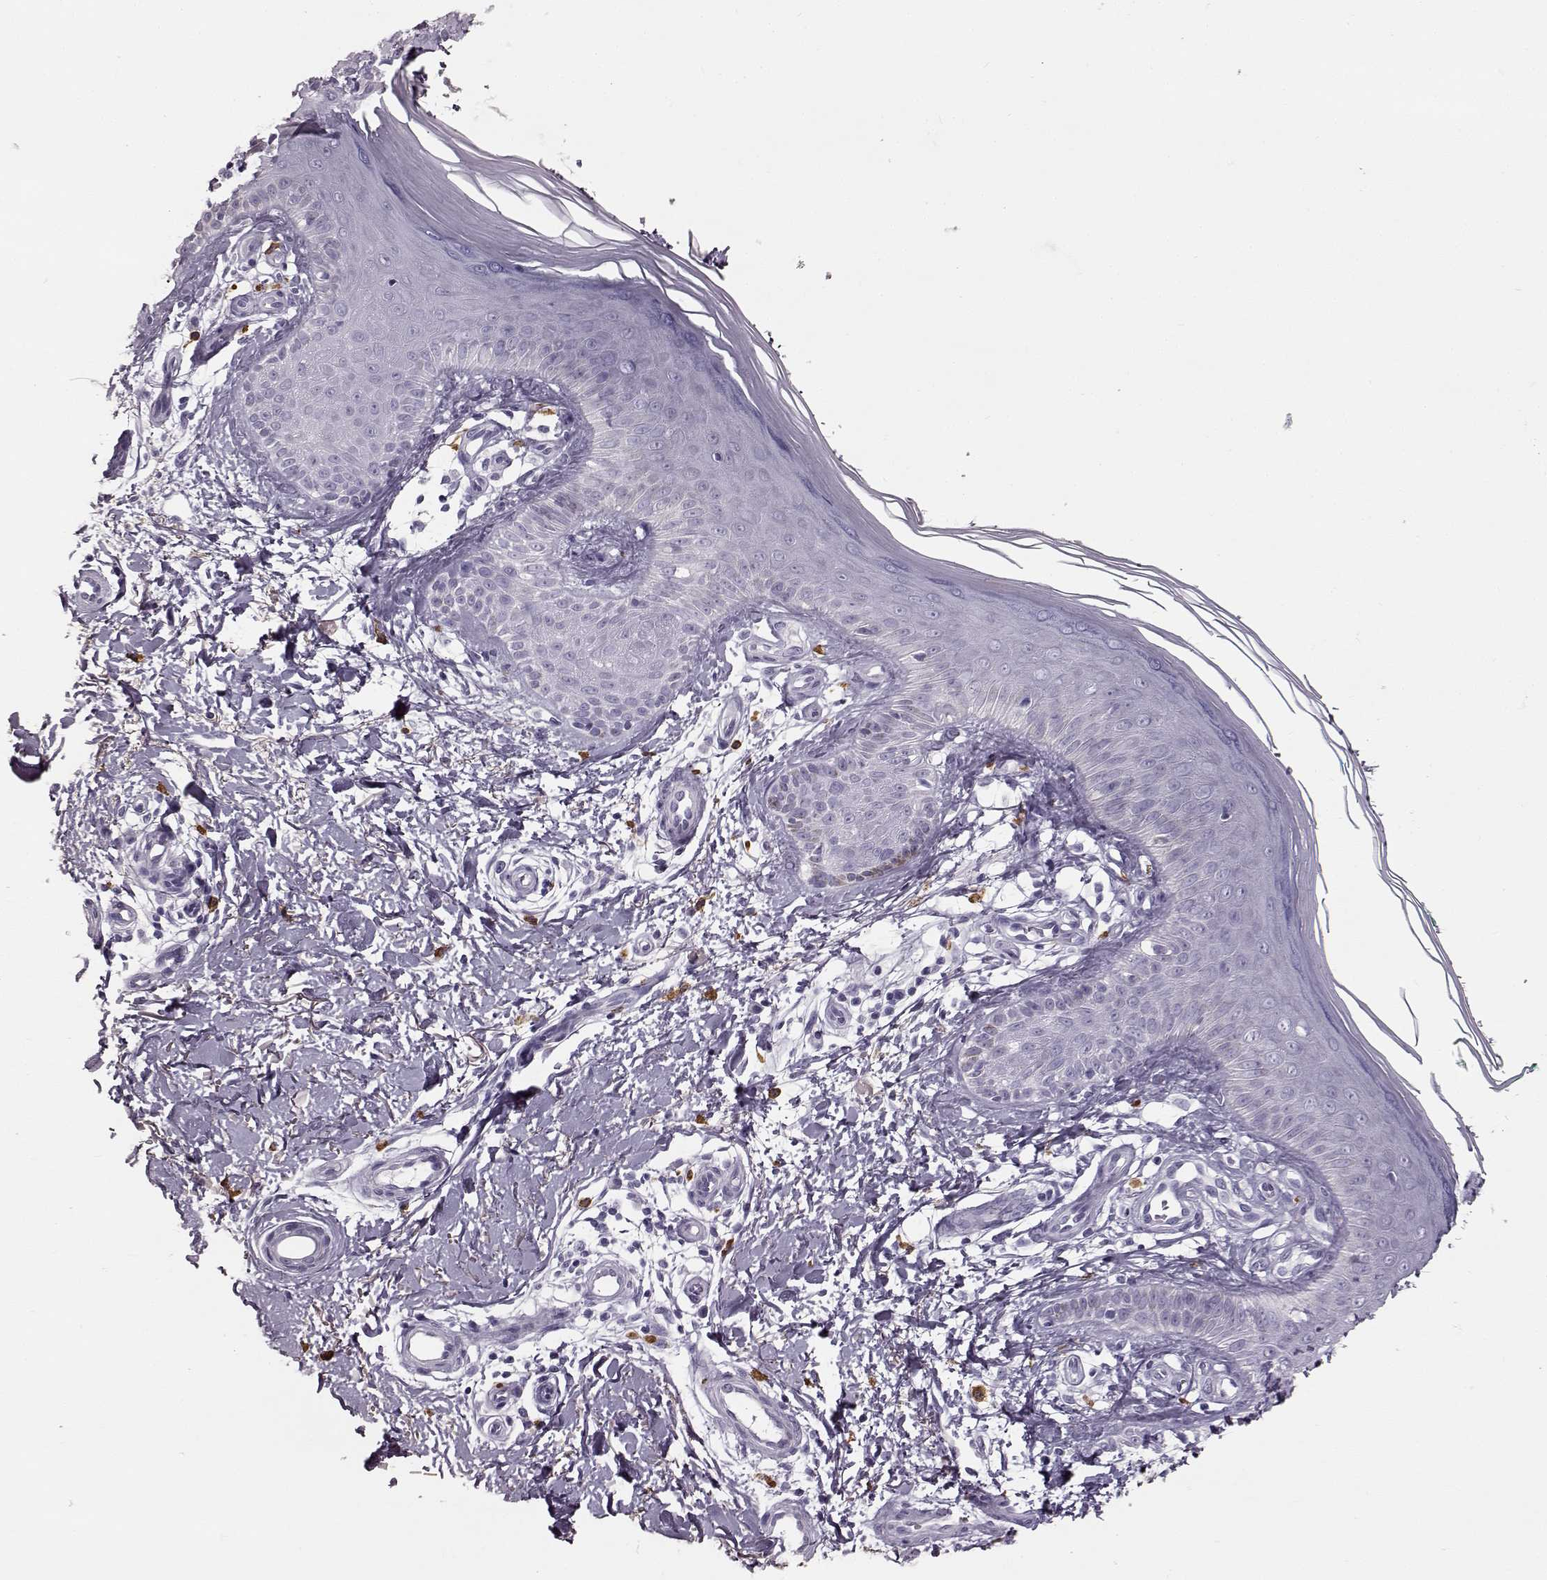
{"staining": {"intensity": "negative", "quantity": "none", "location": "none"}, "tissue": "skin", "cell_type": "Fibroblasts", "image_type": "normal", "snomed": [{"axis": "morphology", "description": "Normal tissue, NOS"}, {"axis": "morphology", "description": "Inflammation, NOS"}, {"axis": "morphology", "description": "Fibrosis, NOS"}, {"axis": "topography", "description": "Skin"}], "caption": "This is an immunohistochemistry photomicrograph of unremarkable human skin. There is no expression in fibroblasts.", "gene": "NPTXR", "patient": {"sex": "male", "age": 71}}